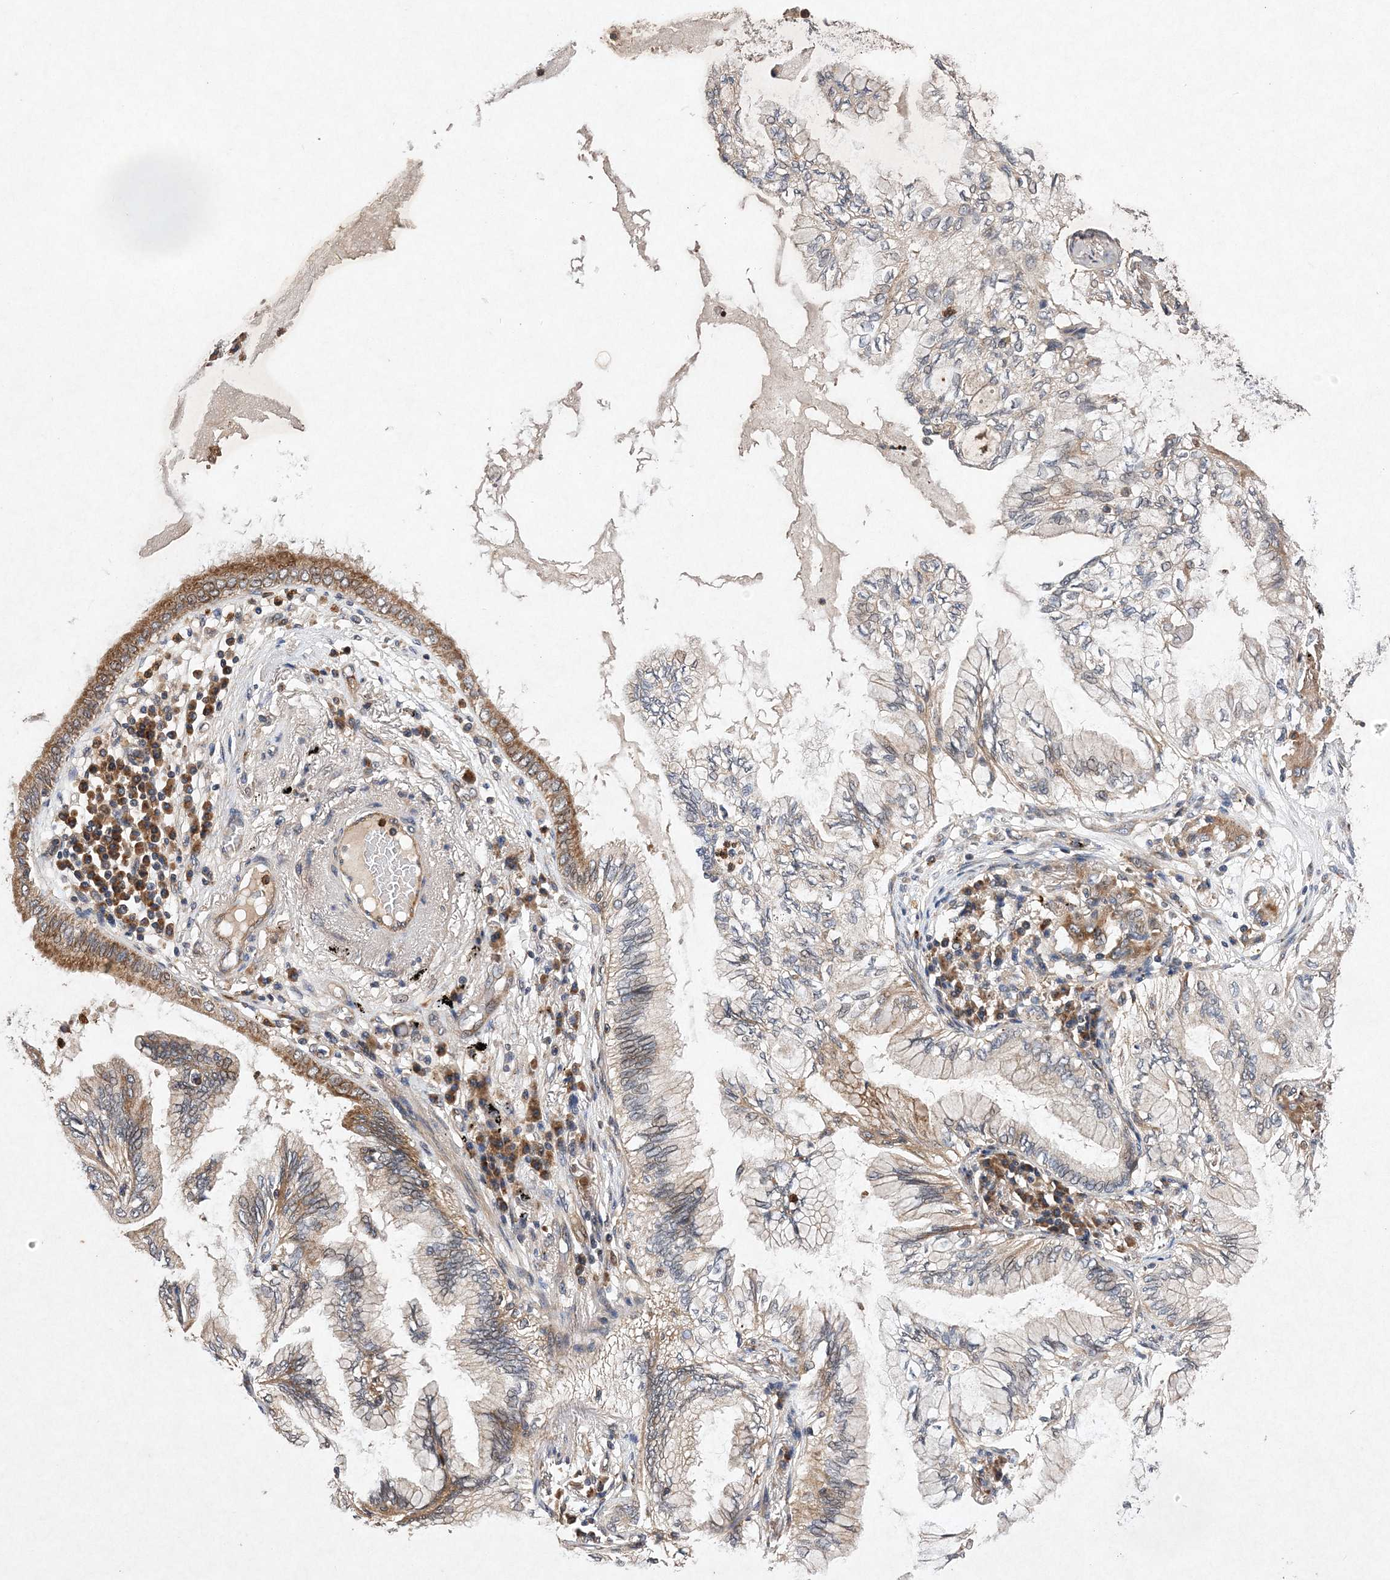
{"staining": {"intensity": "moderate", "quantity": "<25%", "location": "cytoplasmic/membranous"}, "tissue": "lung cancer", "cell_type": "Tumor cells", "image_type": "cancer", "snomed": [{"axis": "morphology", "description": "Normal tissue, NOS"}, {"axis": "morphology", "description": "Adenocarcinoma, NOS"}, {"axis": "topography", "description": "Bronchus"}, {"axis": "topography", "description": "Lung"}], "caption": "An image showing moderate cytoplasmic/membranous positivity in about <25% of tumor cells in adenocarcinoma (lung), as visualized by brown immunohistochemical staining.", "gene": "PROSER1", "patient": {"sex": "female", "age": 70}}